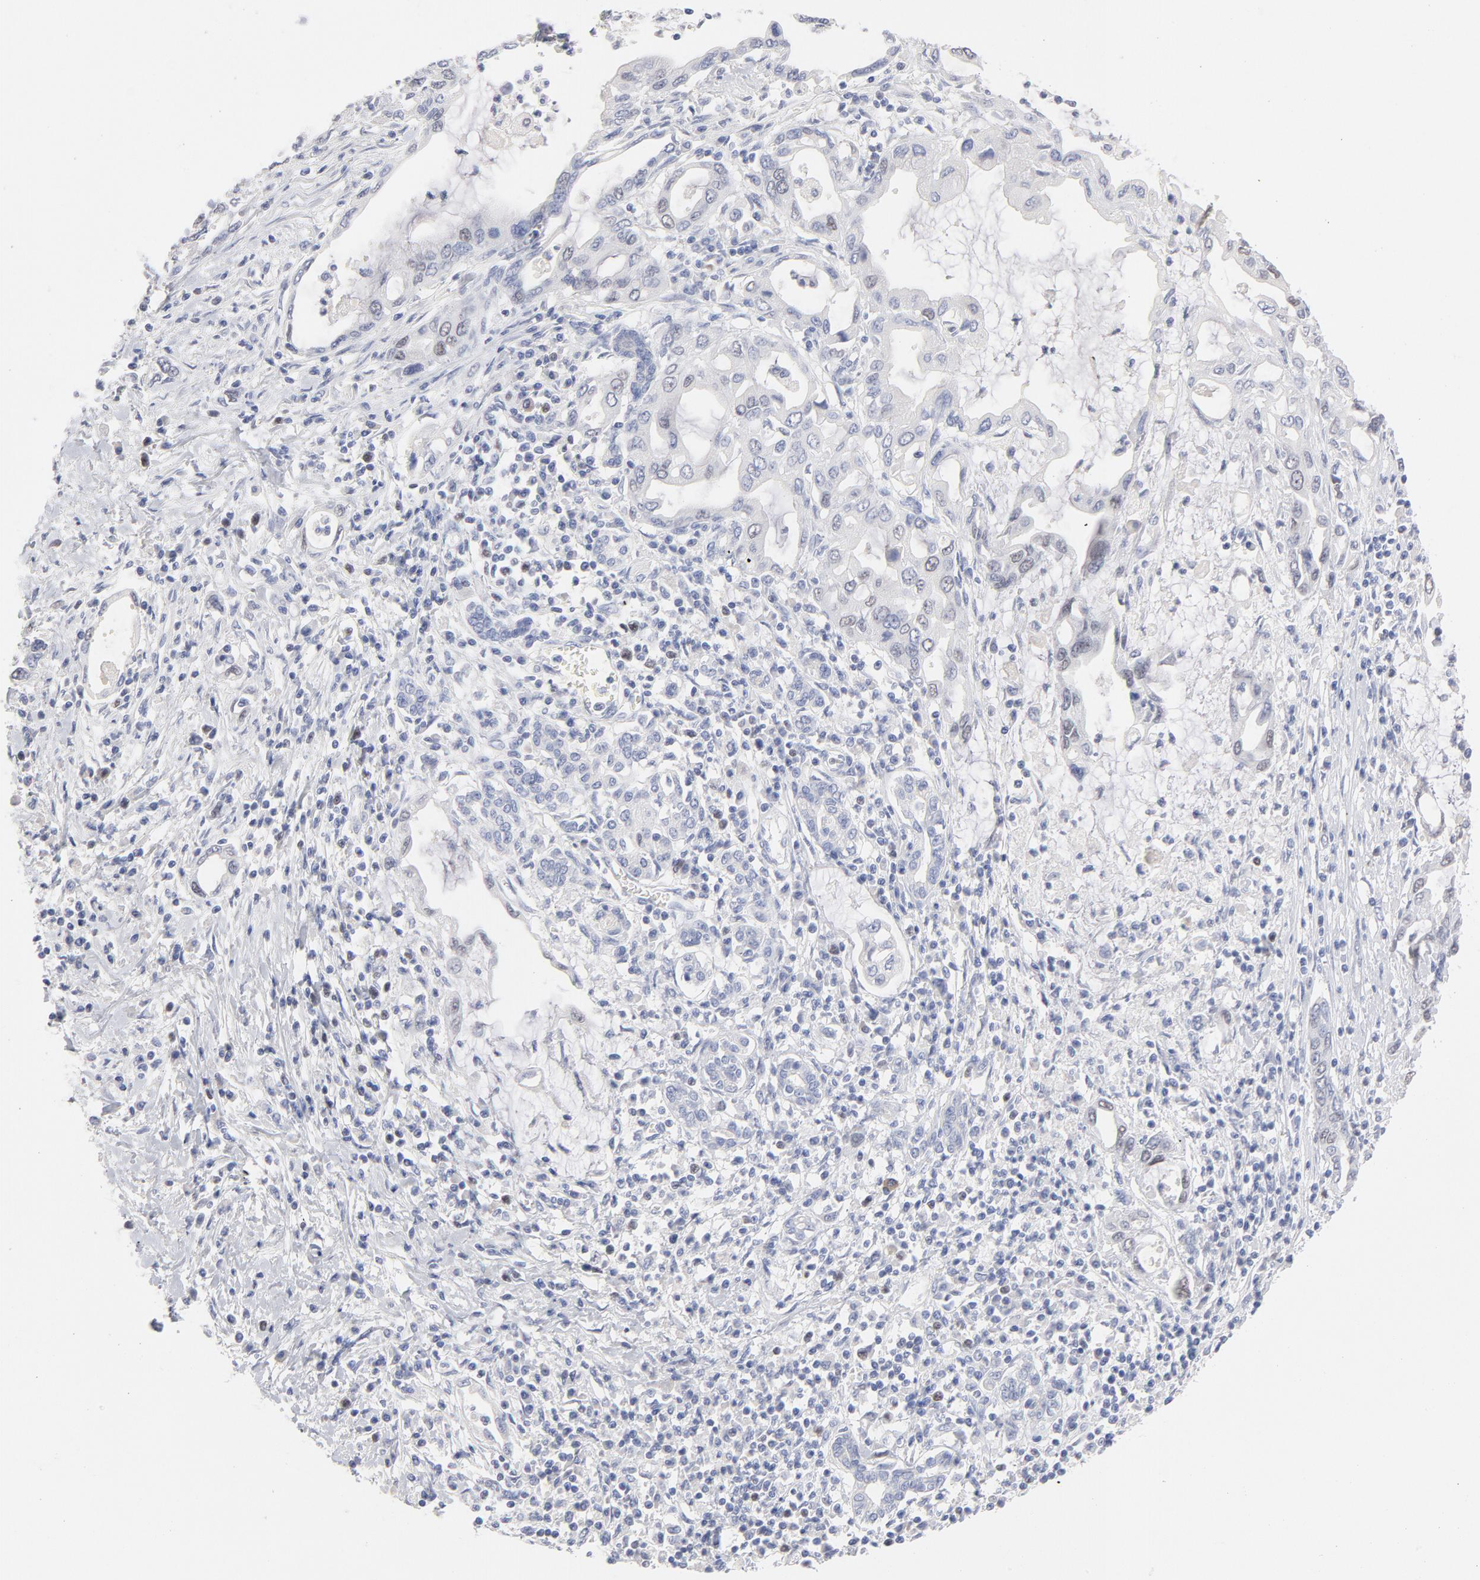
{"staining": {"intensity": "negative", "quantity": "none", "location": "none"}, "tissue": "pancreatic cancer", "cell_type": "Tumor cells", "image_type": "cancer", "snomed": [{"axis": "morphology", "description": "Adenocarcinoma, NOS"}, {"axis": "topography", "description": "Pancreas"}], "caption": "The immunohistochemistry image has no significant positivity in tumor cells of adenocarcinoma (pancreatic) tissue.", "gene": "MCM7", "patient": {"sex": "female", "age": 57}}